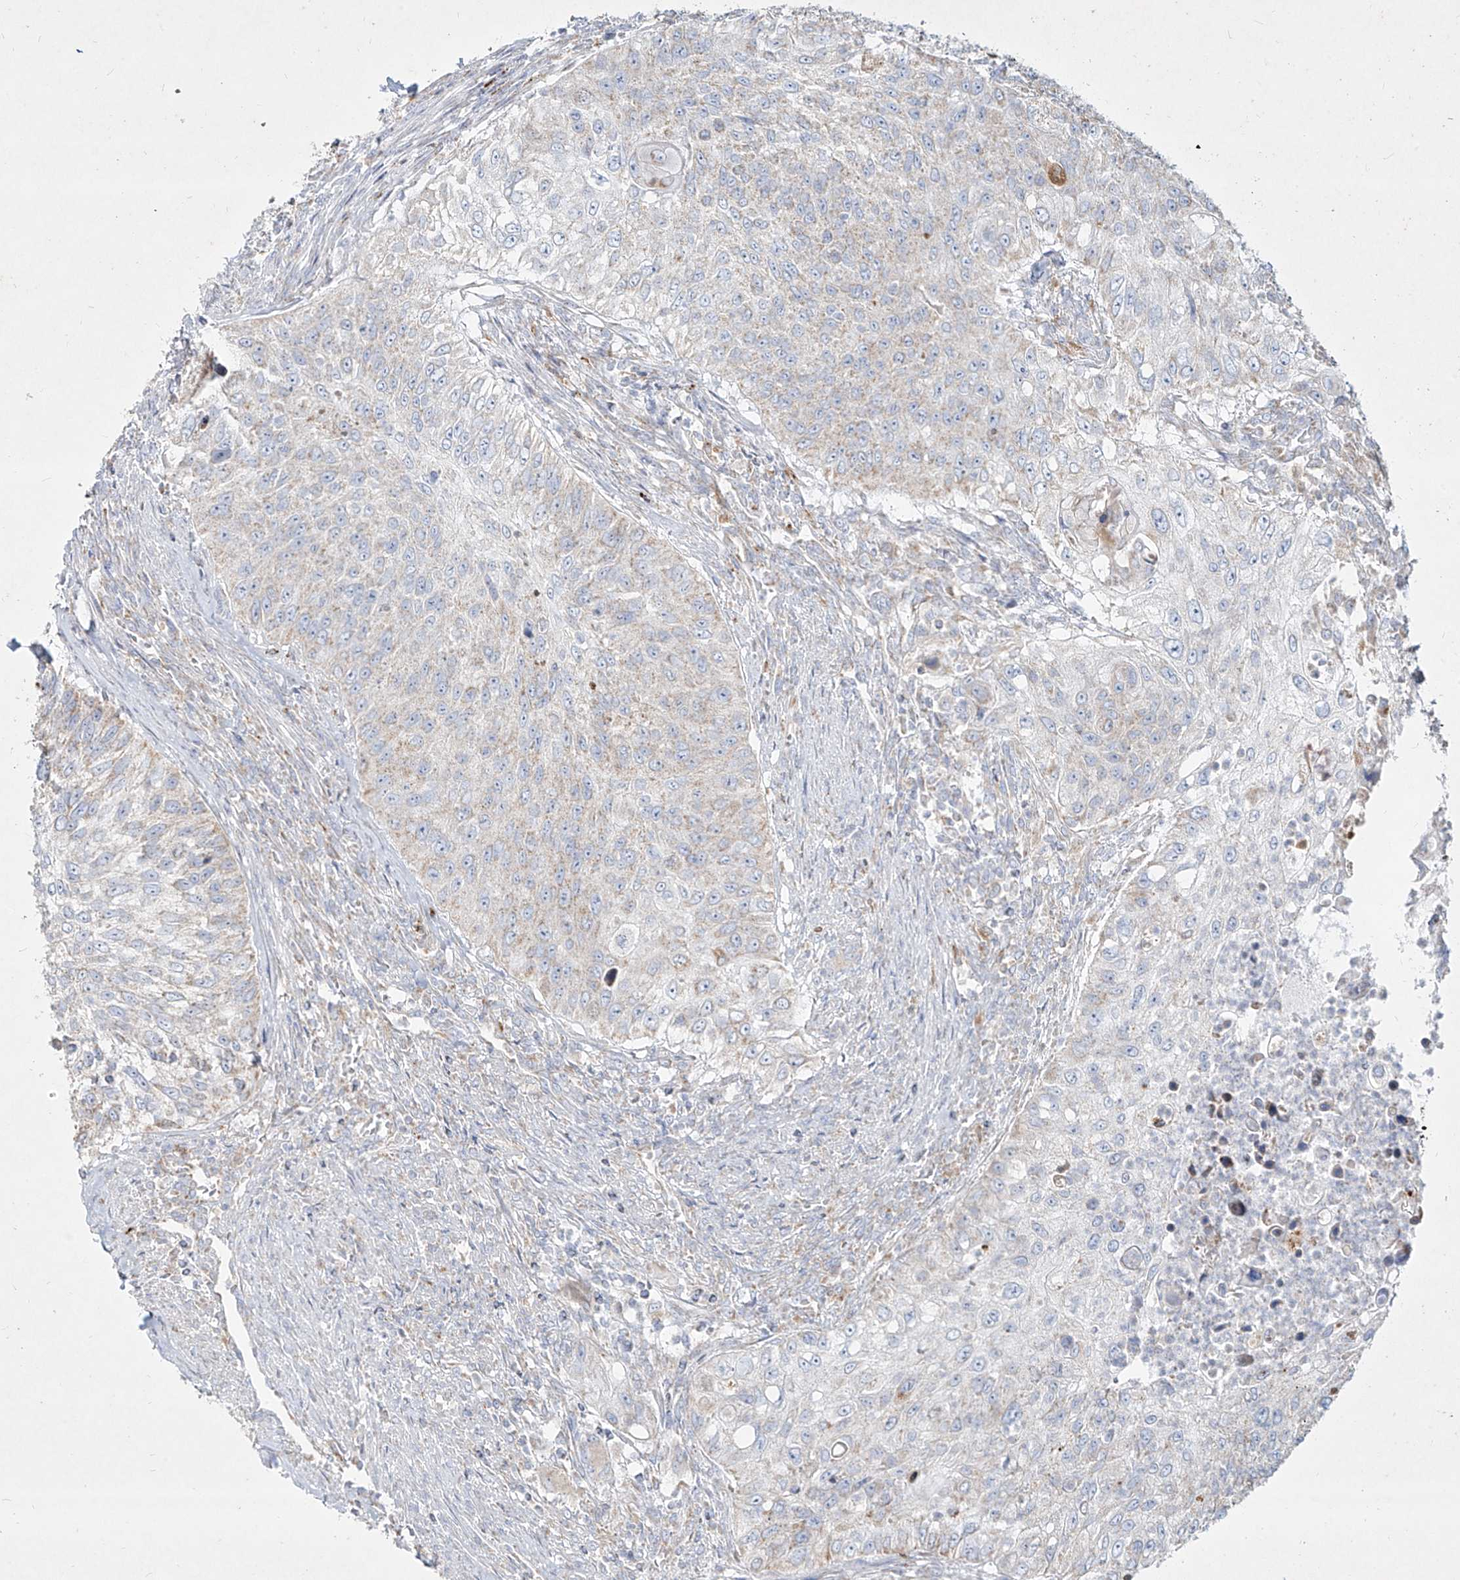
{"staining": {"intensity": "weak", "quantity": "<25%", "location": "cytoplasmic/membranous"}, "tissue": "urothelial cancer", "cell_type": "Tumor cells", "image_type": "cancer", "snomed": [{"axis": "morphology", "description": "Urothelial carcinoma, High grade"}, {"axis": "topography", "description": "Urinary bladder"}], "caption": "IHC histopathology image of neoplastic tissue: urothelial cancer stained with DAB (3,3'-diaminobenzidine) displays no significant protein staining in tumor cells.", "gene": "MTX2", "patient": {"sex": "female", "age": 60}}